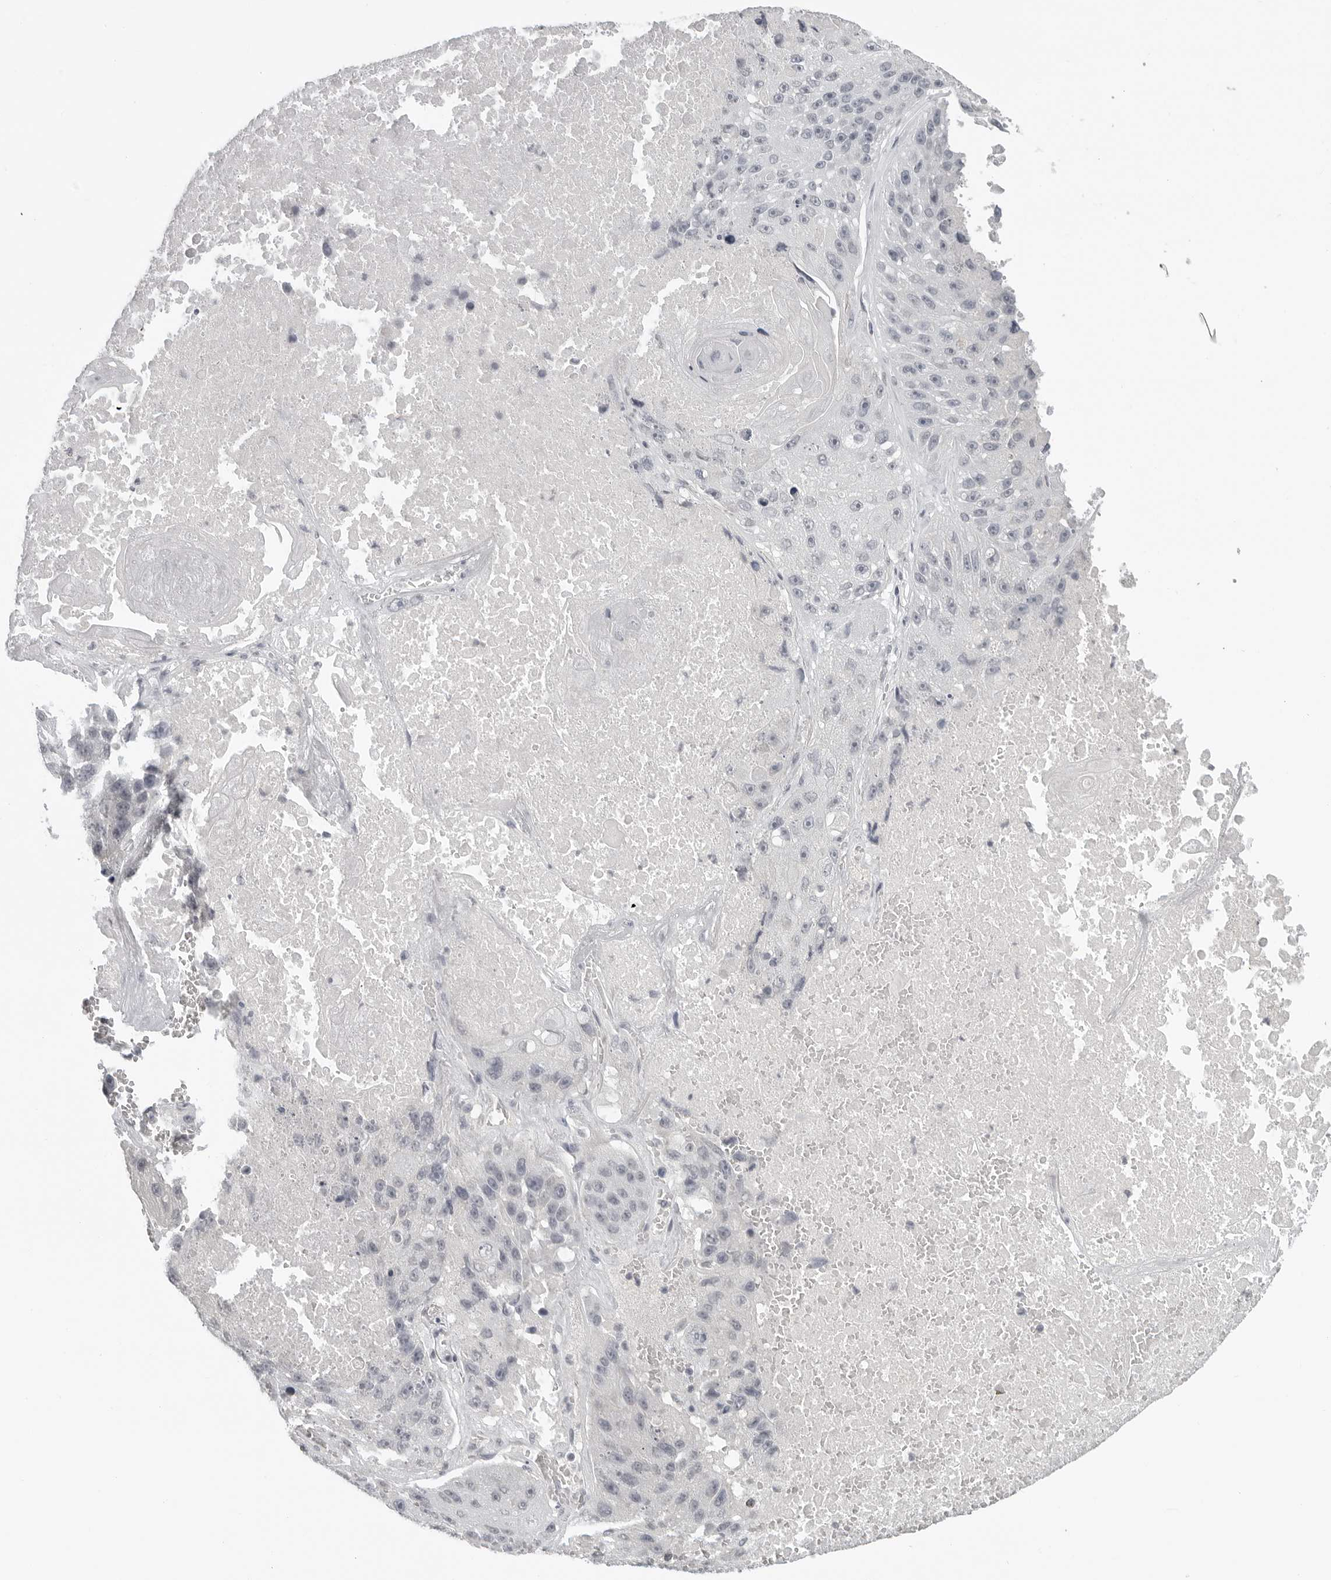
{"staining": {"intensity": "weak", "quantity": "<25%", "location": "nuclear"}, "tissue": "lung cancer", "cell_type": "Tumor cells", "image_type": "cancer", "snomed": [{"axis": "morphology", "description": "Squamous cell carcinoma, NOS"}, {"axis": "topography", "description": "Lung"}], "caption": "A high-resolution histopathology image shows immunohistochemistry staining of lung squamous cell carcinoma, which demonstrates no significant positivity in tumor cells.", "gene": "BPIFA1", "patient": {"sex": "male", "age": 61}}